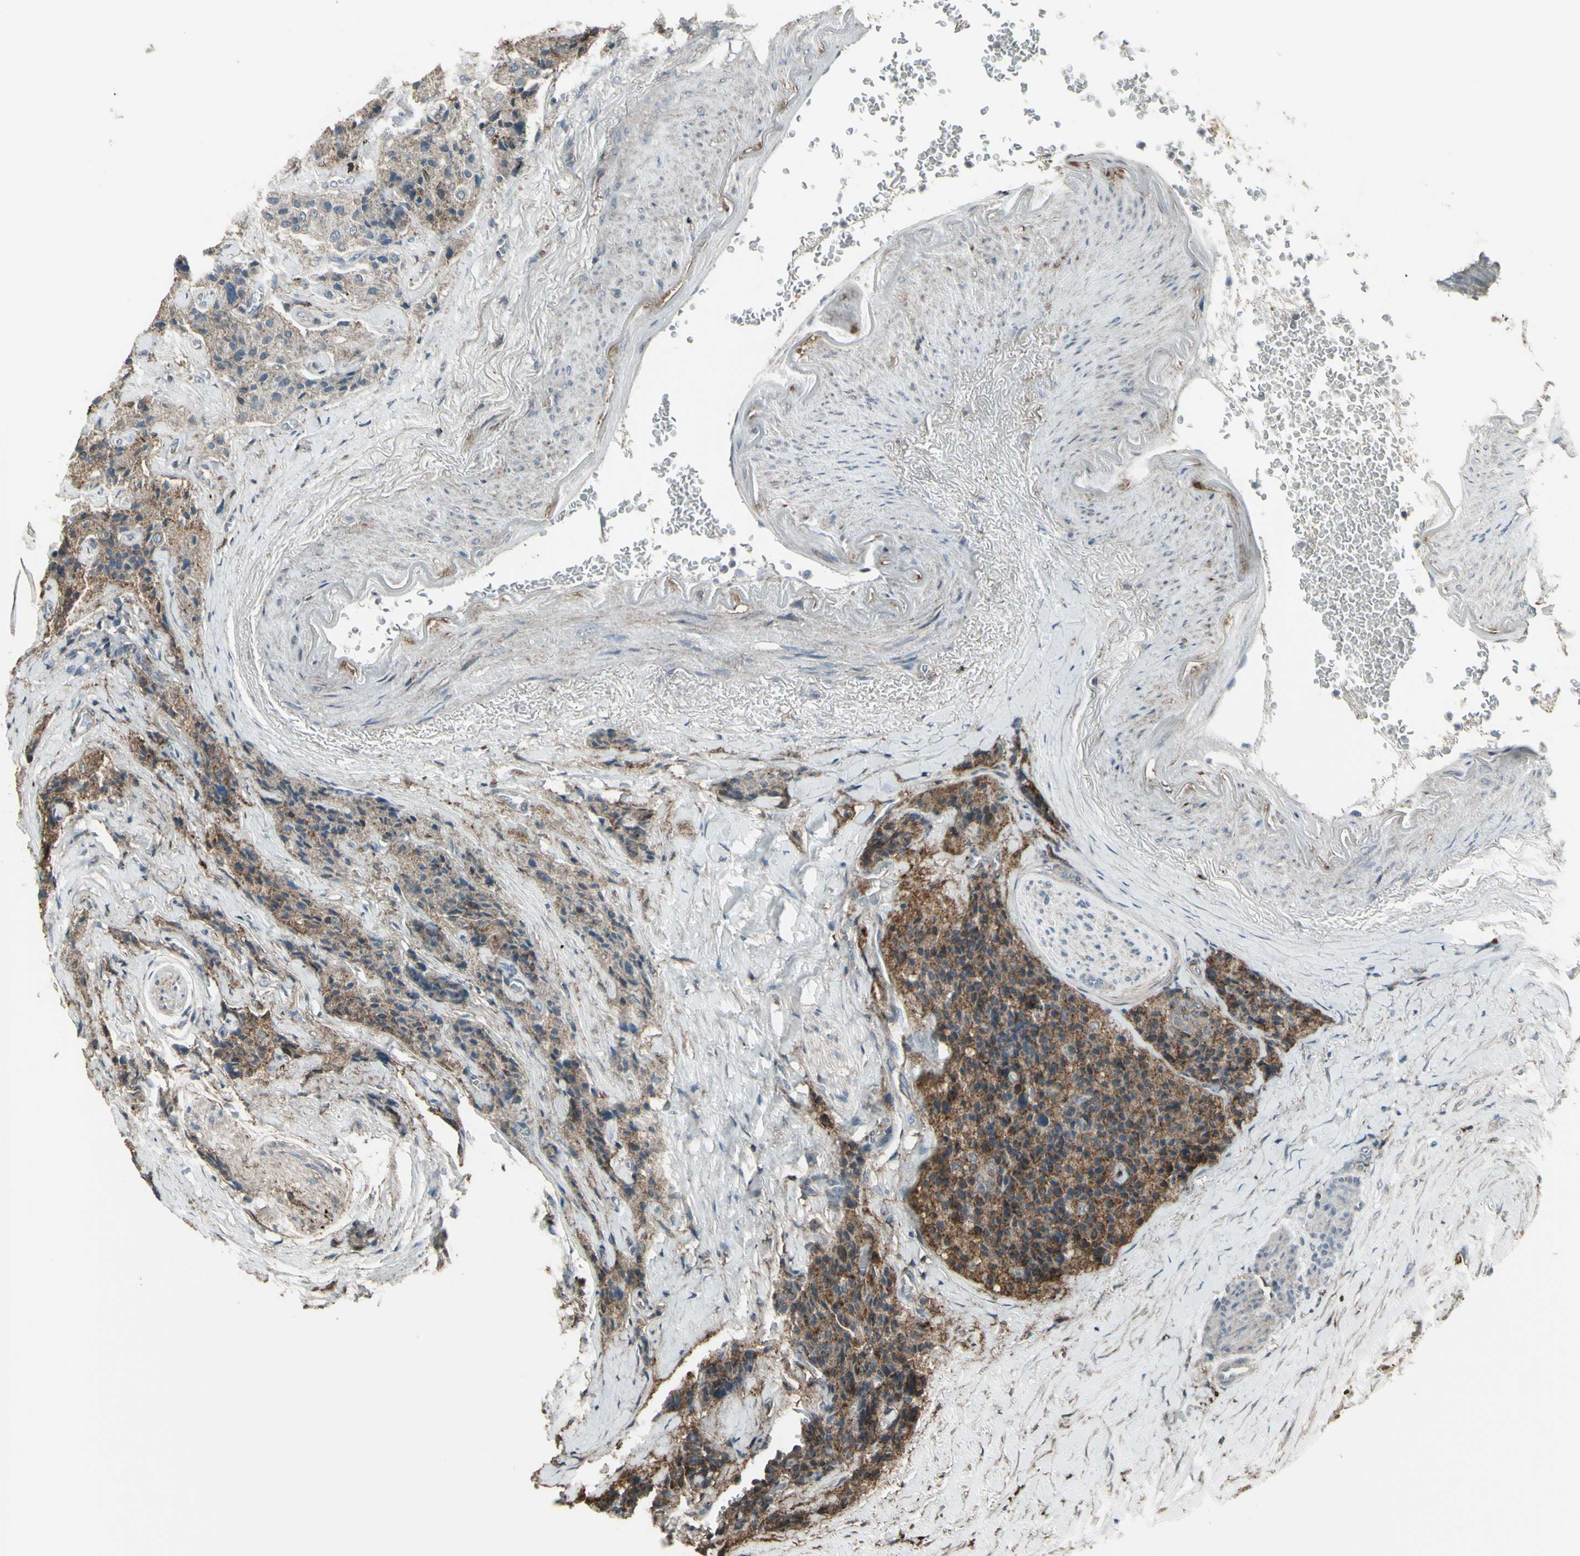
{"staining": {"intensity": "moderate", "quantity": "25%-75%", "location": "cytoplasmic/membranous"}, "tissue": "carcinoid", "cell_type": "Tumor cells", "image_type": "cancer", "snomed": [{"axis": "morphology", "description": "Carcinoid, malignant, NOS"}, {"axis": "topography", "description": "Colon"}], "caption": "DAB immunohistochemical staining of carcinoid (malignant) shows moderate cytoplasmic/membranous protein expression in approximately 25%-75% of tumor cells.", "gene": "SMO", "patient": {"sex": "female", "age": 61}}